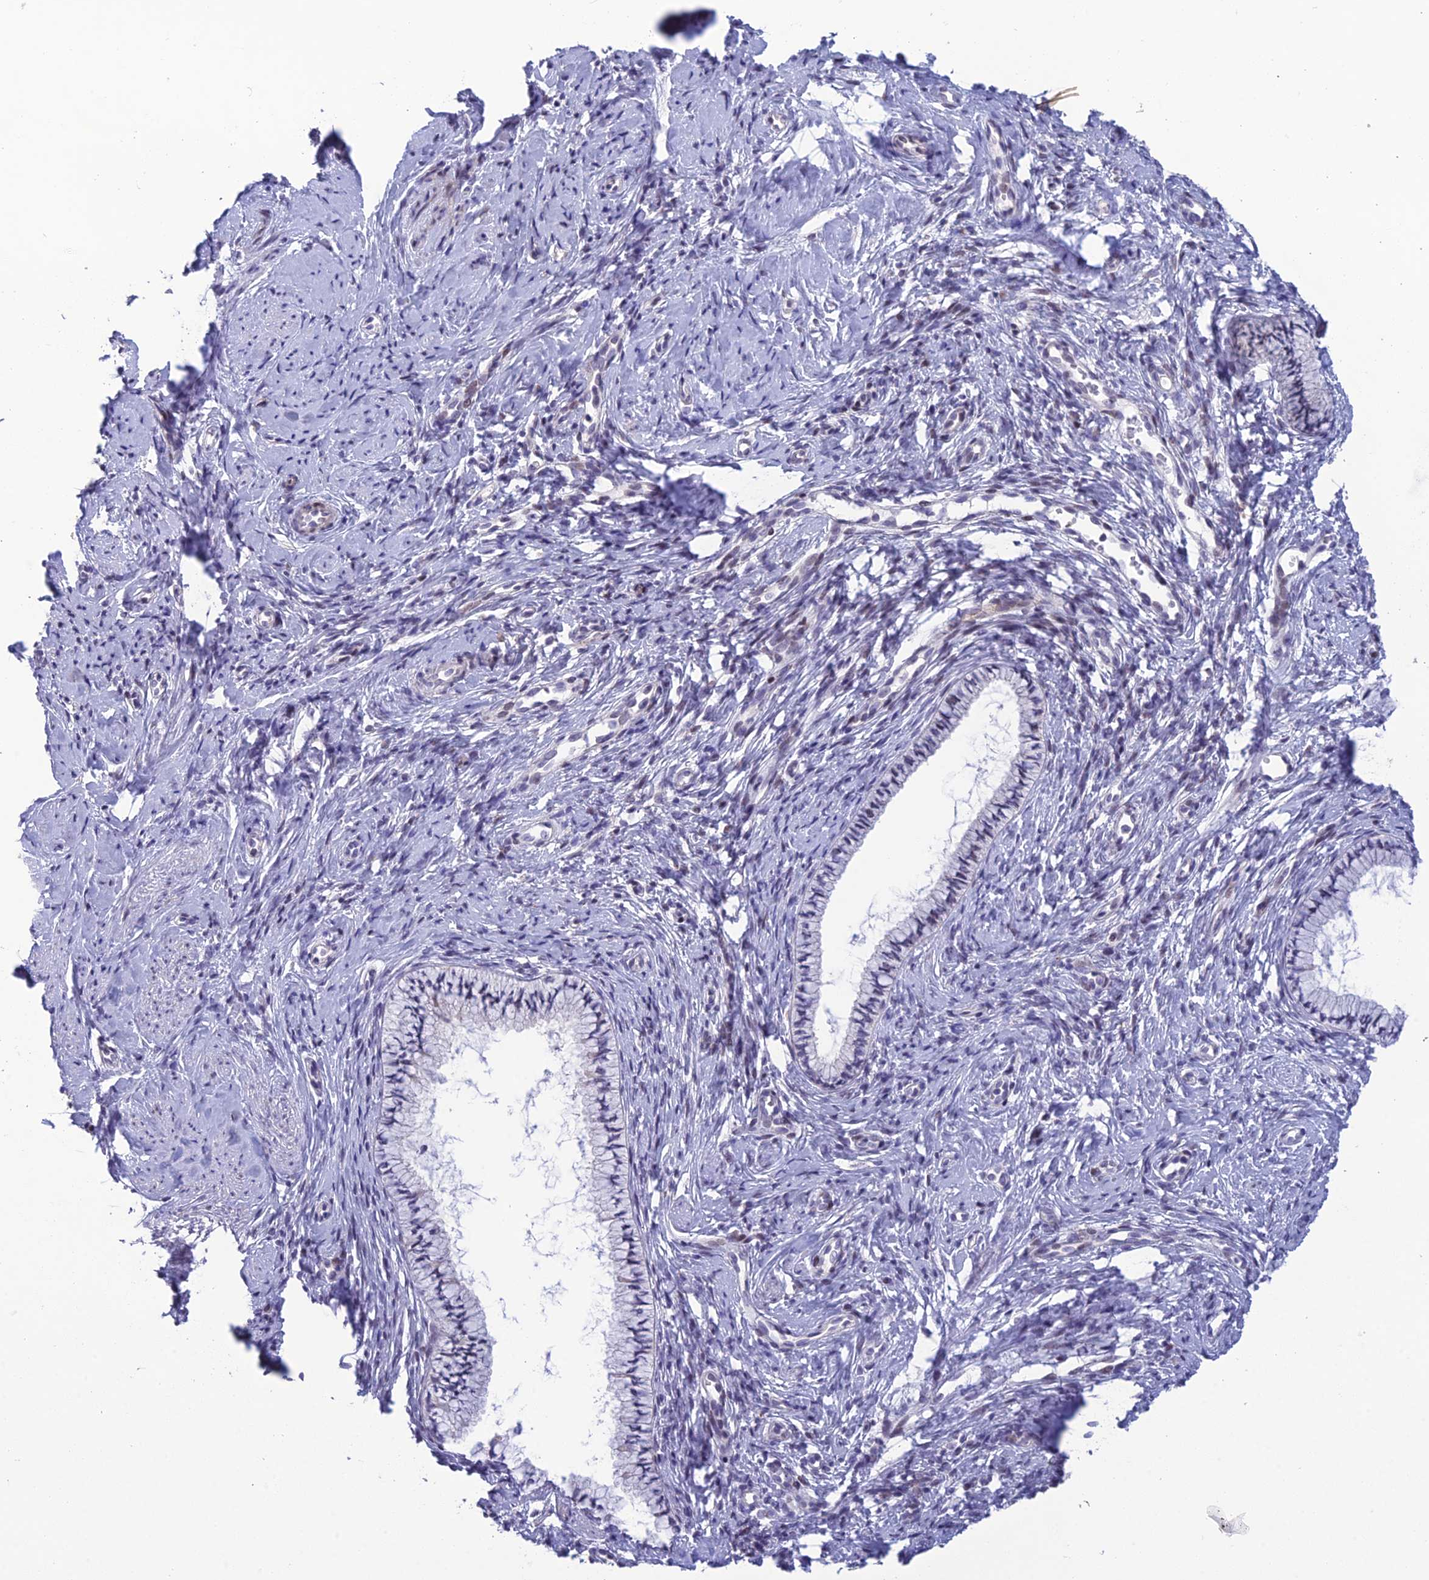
{"staining": {"intensity": "negative", "quantity": "none", "location": "none"}, "tissue": "cervix", "cell_type": "Glandular cells", "image_type": "normal", "snomed": [{"axis": "morphology", "description": "Normal tissue, NOS"}, {"axis": "topography", "description": "Cervix"}], "caption": "Immunohistochemical staining of normal human cervix exhibits no significant positivity in glandular cells.", "gene": "TMEM134", "patient": {"sex": "female", "age": 57}}